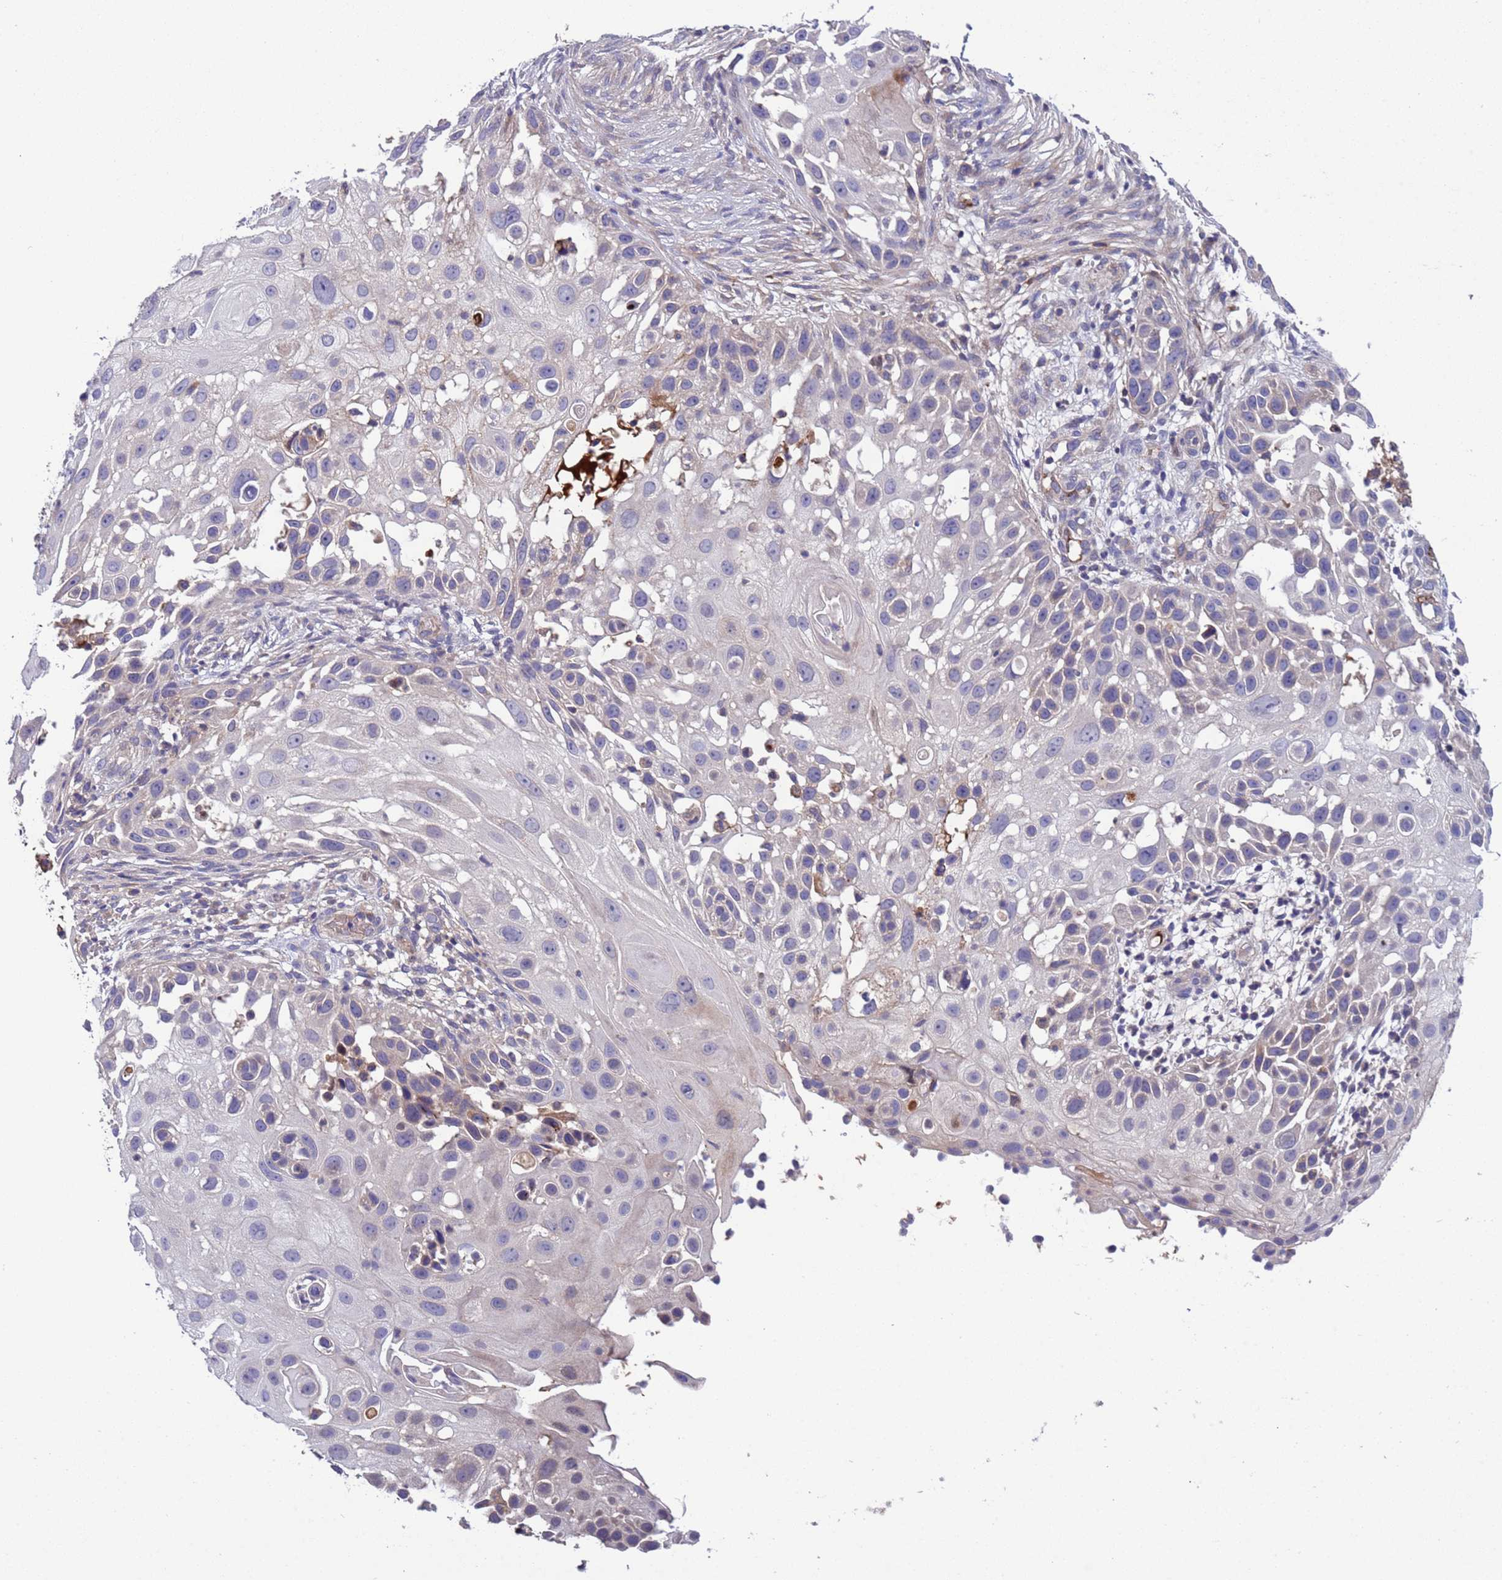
{"staining": {"intensity": "negative", "quantity": "none", "location": "none"}, "tissue": "skin cancer", "cell_type": "Tumor cells", "image_type": "cancer", "snomed": [{"axis": "morphology", "description": "Squamous cell carcinoma, NOS"}, {"axis": "topography", "description": "Skin"}], "caption": "Tumor cells are negative for protein expression in human skin cancer (squamous cell carcinoma).", "gene": "PARP16", "patient": {"sex": "female", "age": 44}}